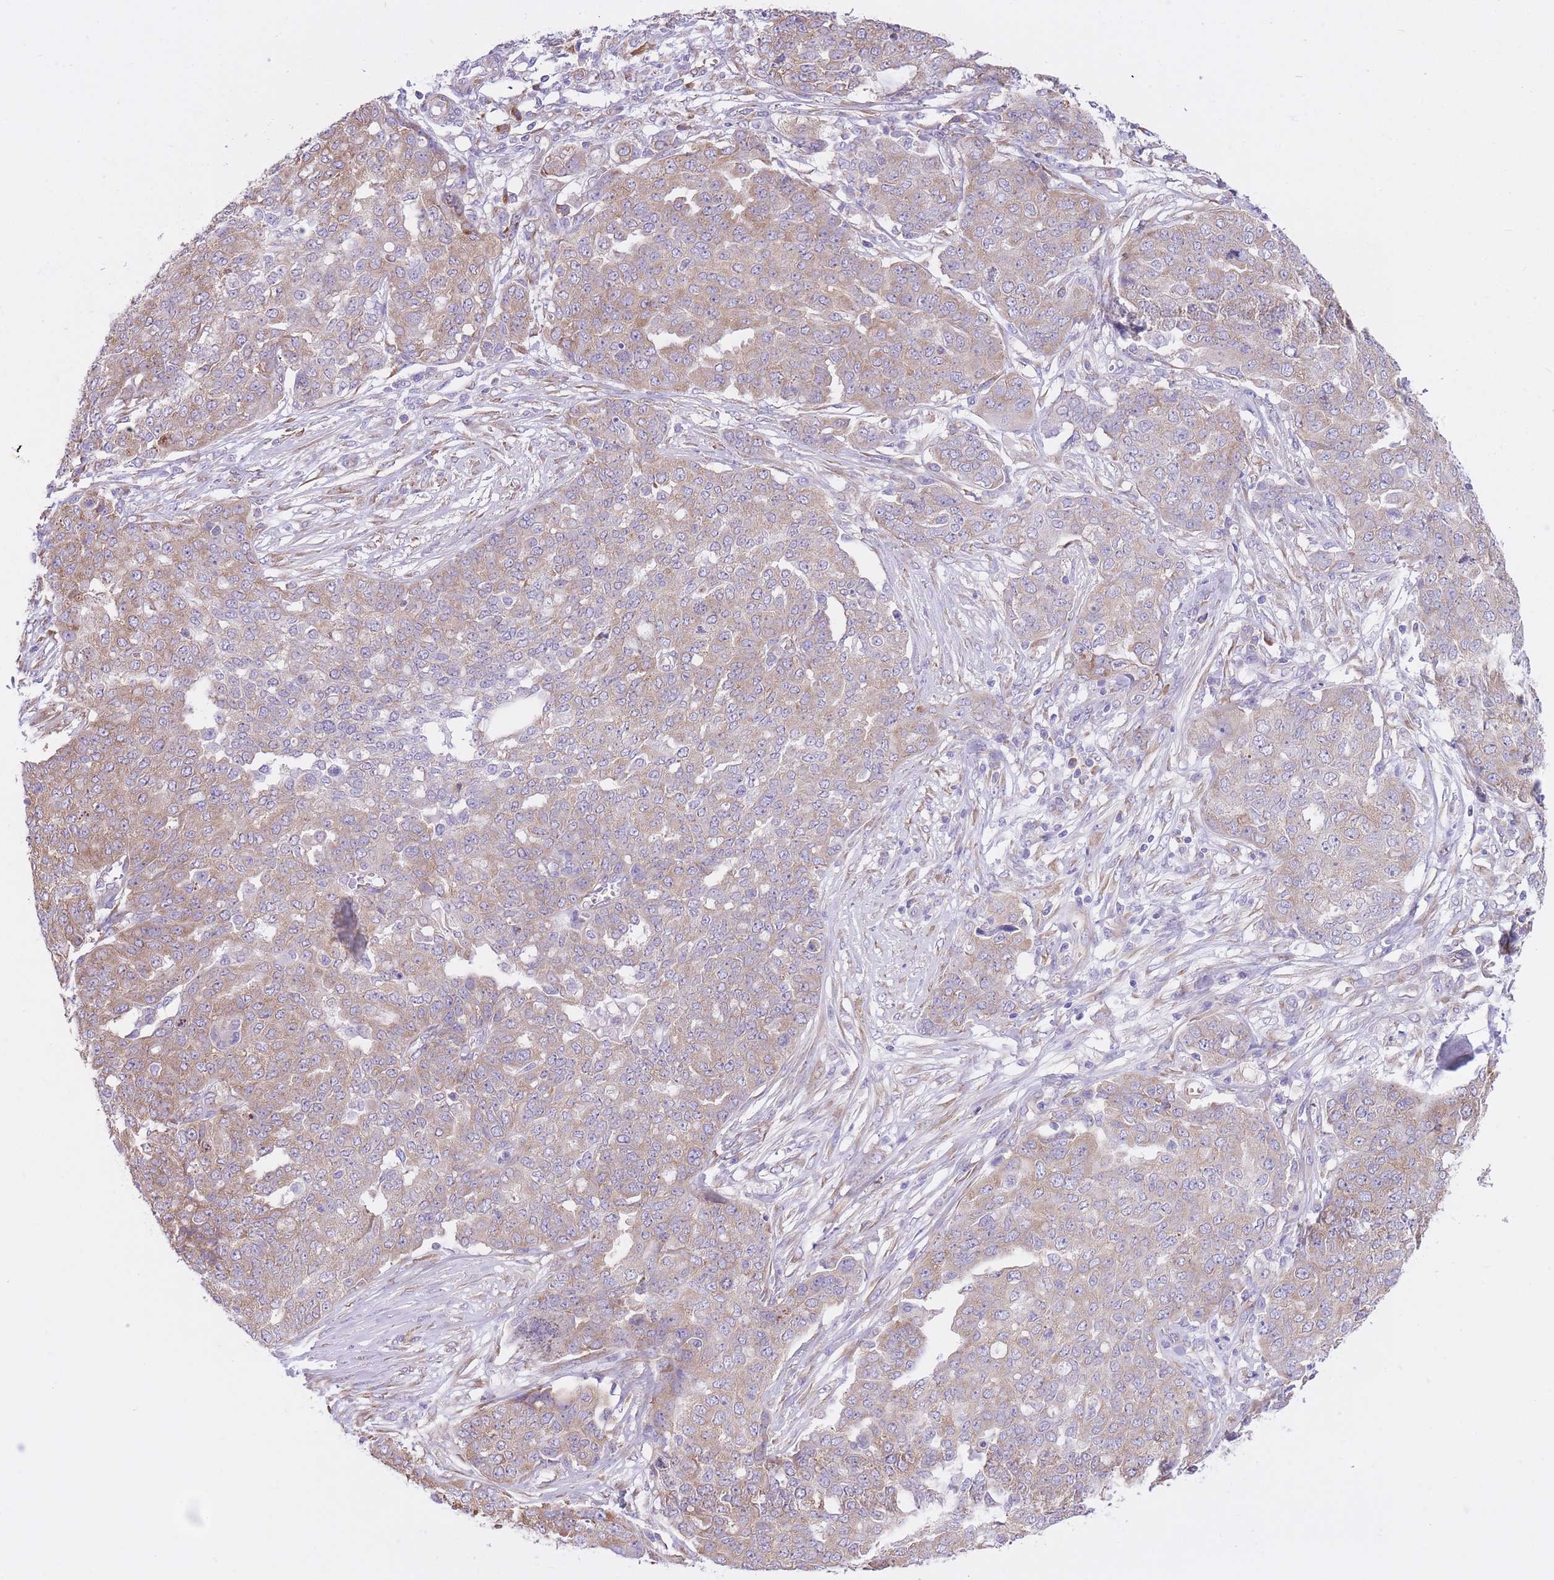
{"staining": {"intensity": "weak", "quantity": ">75%", "location": "cytoplasmic/membranous"}, "tissue": "ovarian cancer", "cell_type": "Tumor cells", "image_type": "cancer", "snomed": [{"axis": "morphology", "description": "Cystadenocarcinoma, serous, NOS"}, {"axis": "topography", "description": "Soft tissue"}, {"axis": "topography", "description": "Ovary"}], "caption": "The immunohistochemical stain labels weak cytoplasmic/membranous staining in tumor cells of ovarian cancer tissue. Nuclei are stained in blue.", "gene": "ZNF501", "patient": {"sex": "female", "age": 57}}